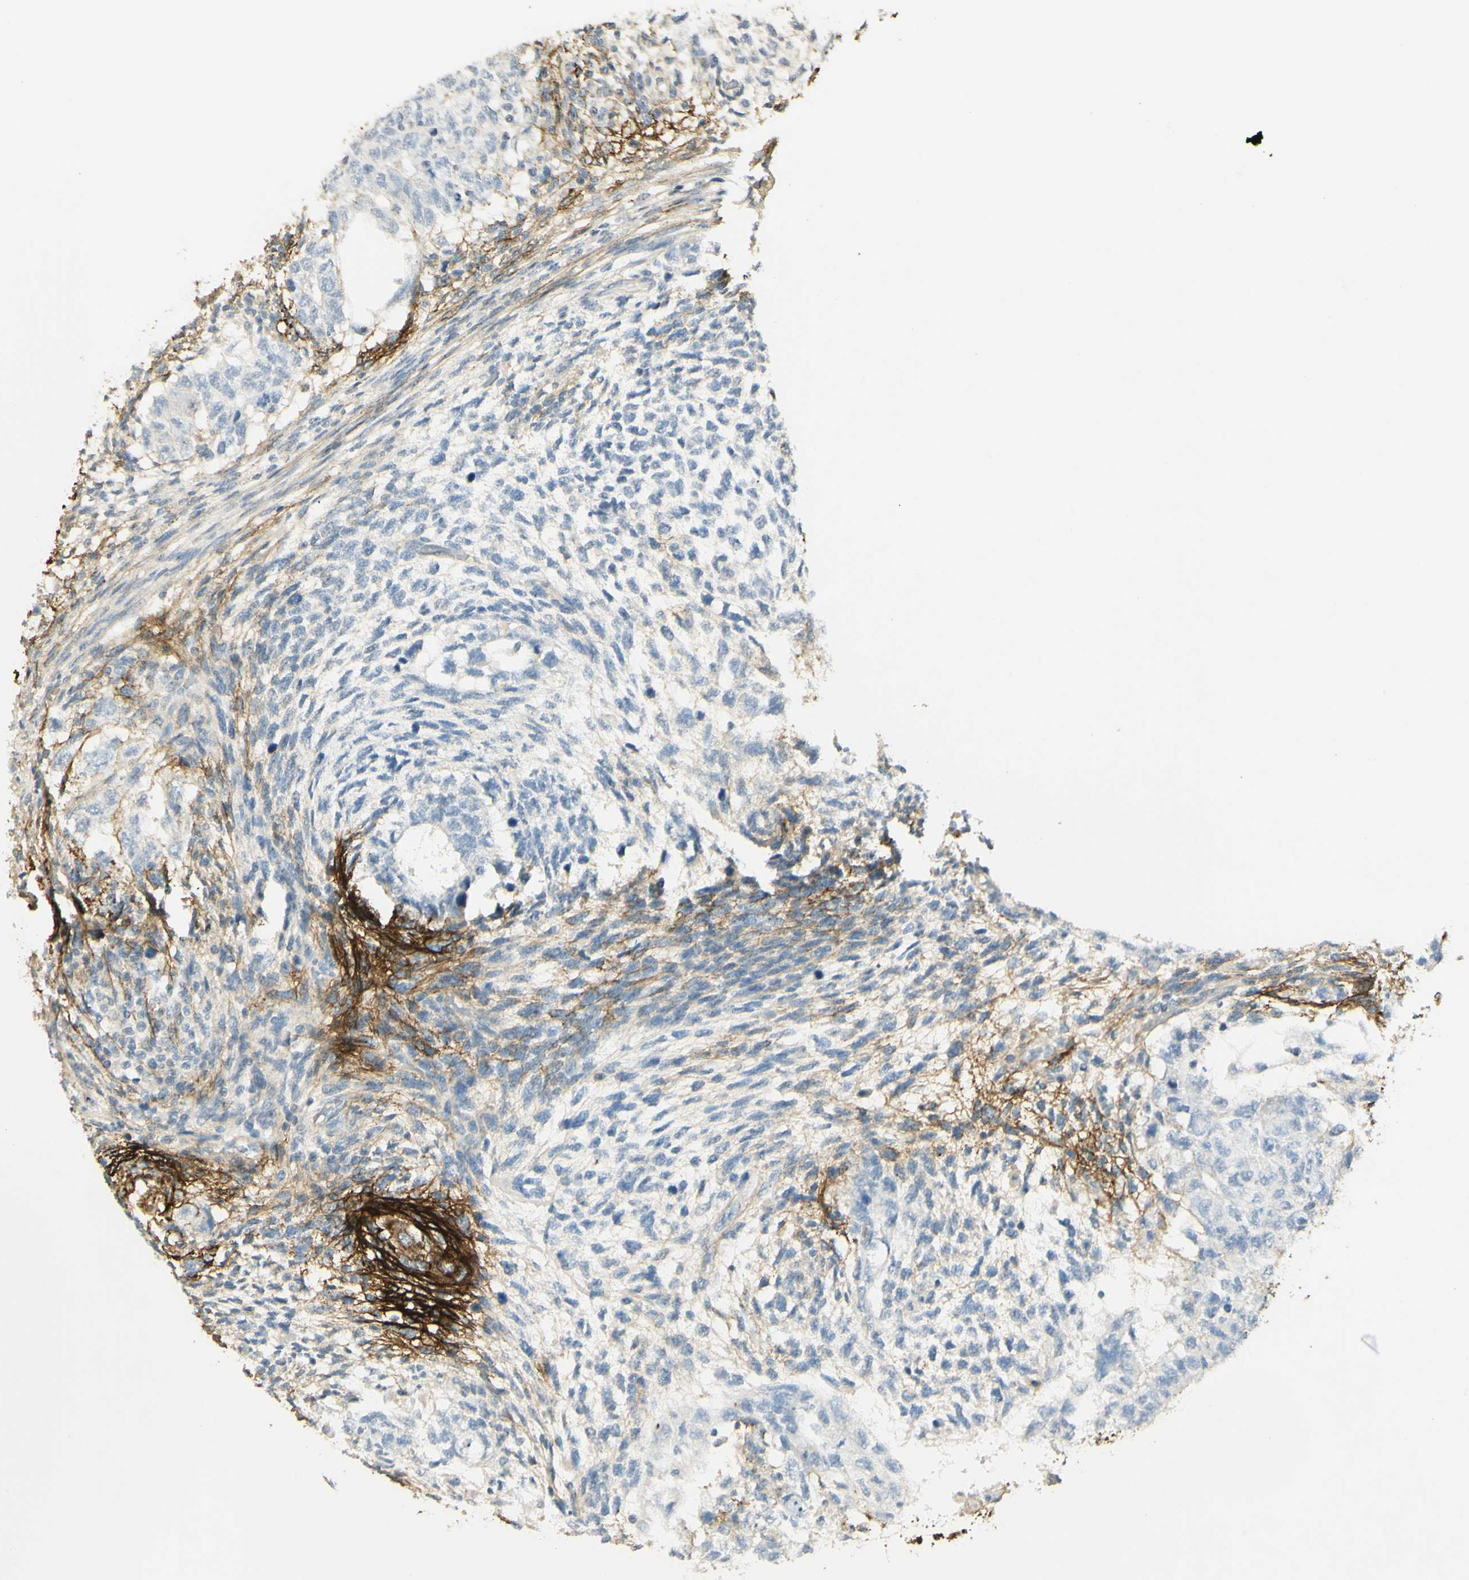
{"staining": {"intensity": "negative", "quantity": "none", "location": "none"}, "tissue": "testis cancer", "cell_type": "Tumor cells", "image_type": "cancer", "snomed": [{"axis": "morphology", "description": "Normal tissue, NOS"}, {"axis": "morphology", "description": "Carcinoma, Embryonal, NOS"}, {"axis": "topography", "description": "Testis"}], "caption": "Immunohistochemical staining of testis cancer displays no significant expression in tumor cells.", "gene": "TNN", "patient": {"sex": "male", "age": 36}}